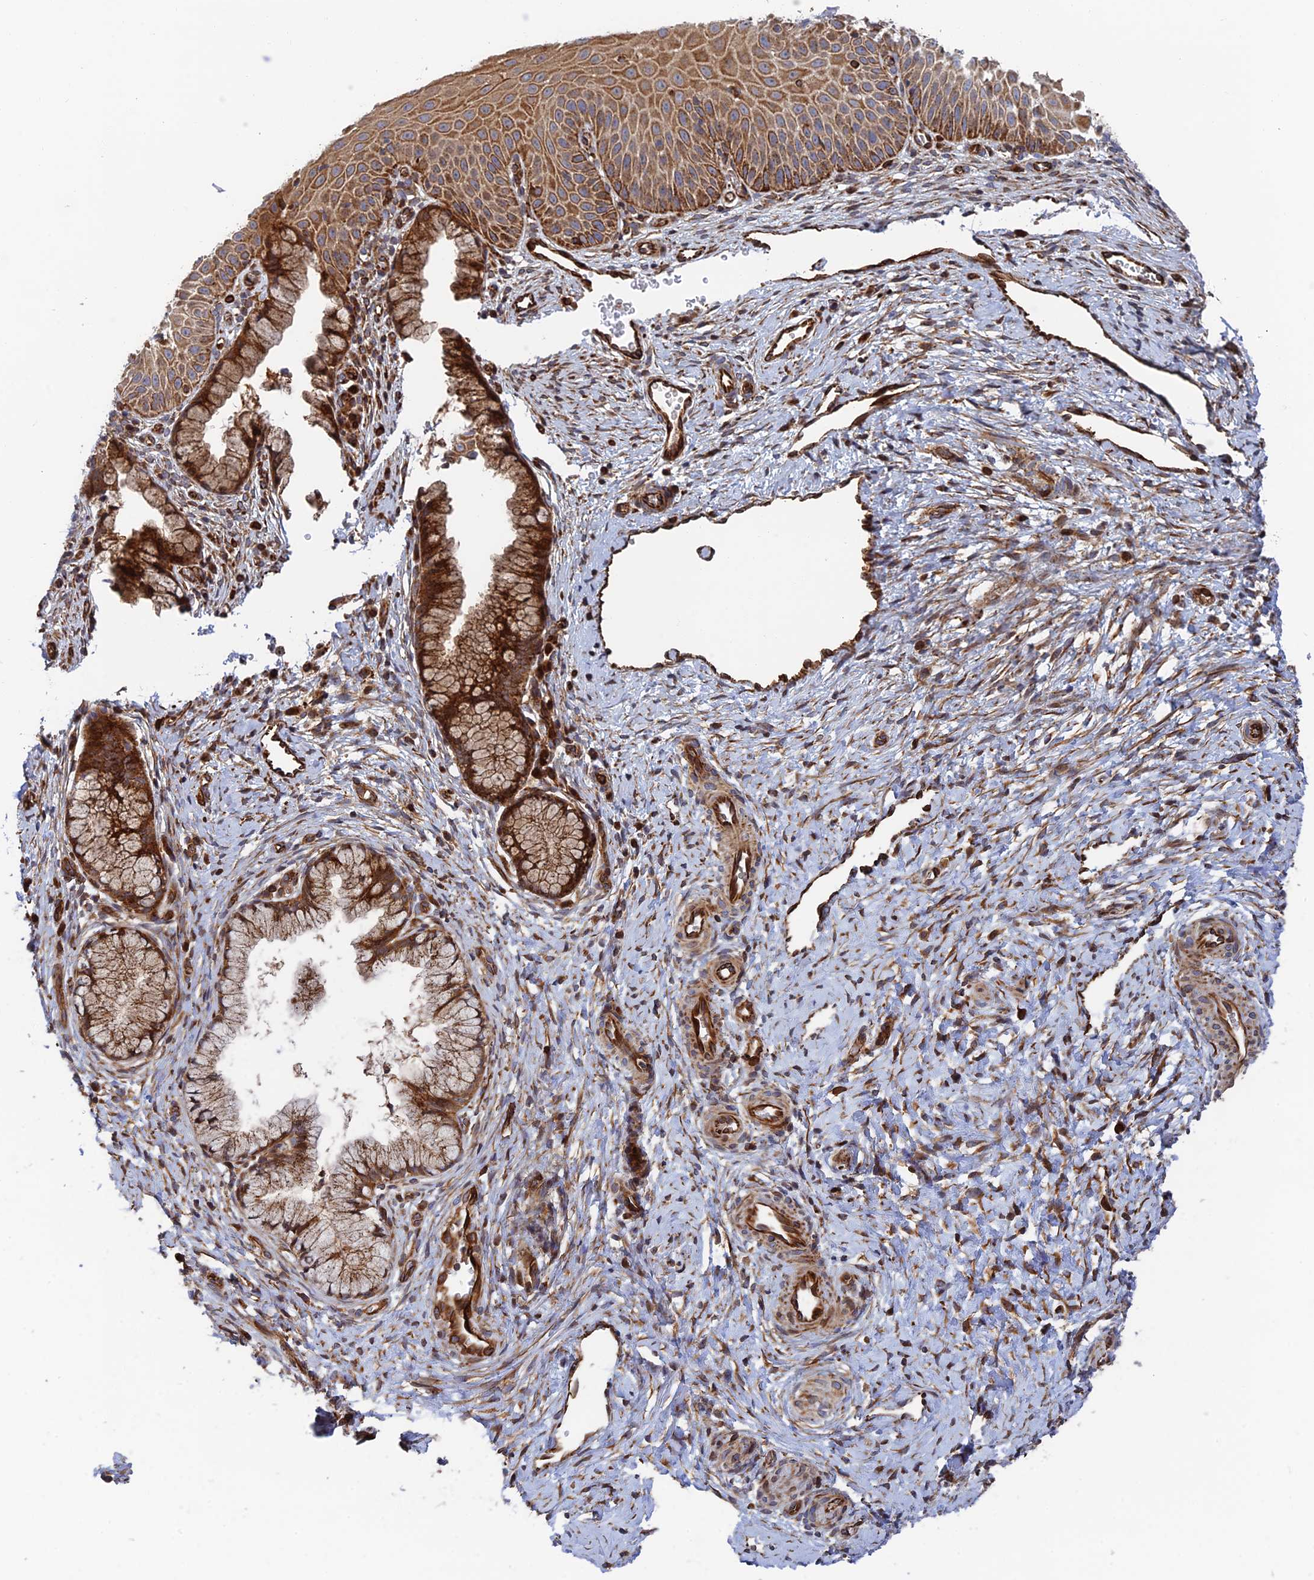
{"staining": {"intensity": "moderate", "quantity": ">75%", "location": "cytoplasmic/membranous"}, "tissue": "cervix", "cell_type": "Glandular cells", "image_type": "normal", "snomed": [{"axis": "morphology", "description": "Normal tissue, NOS"}, {"axis": "topography", "description": "Cervix"}], "caption": "Immunohistochemistry (IHC) micrograph of unremarkable human cervix stained for a protein (brown), which exhibits medium levels of moderate cytoplasmic/membranous positivity in approximately >75% of glandular cells.", "gene": "PPP2R3C", "patient": {"sex": "female", "age": 36}}